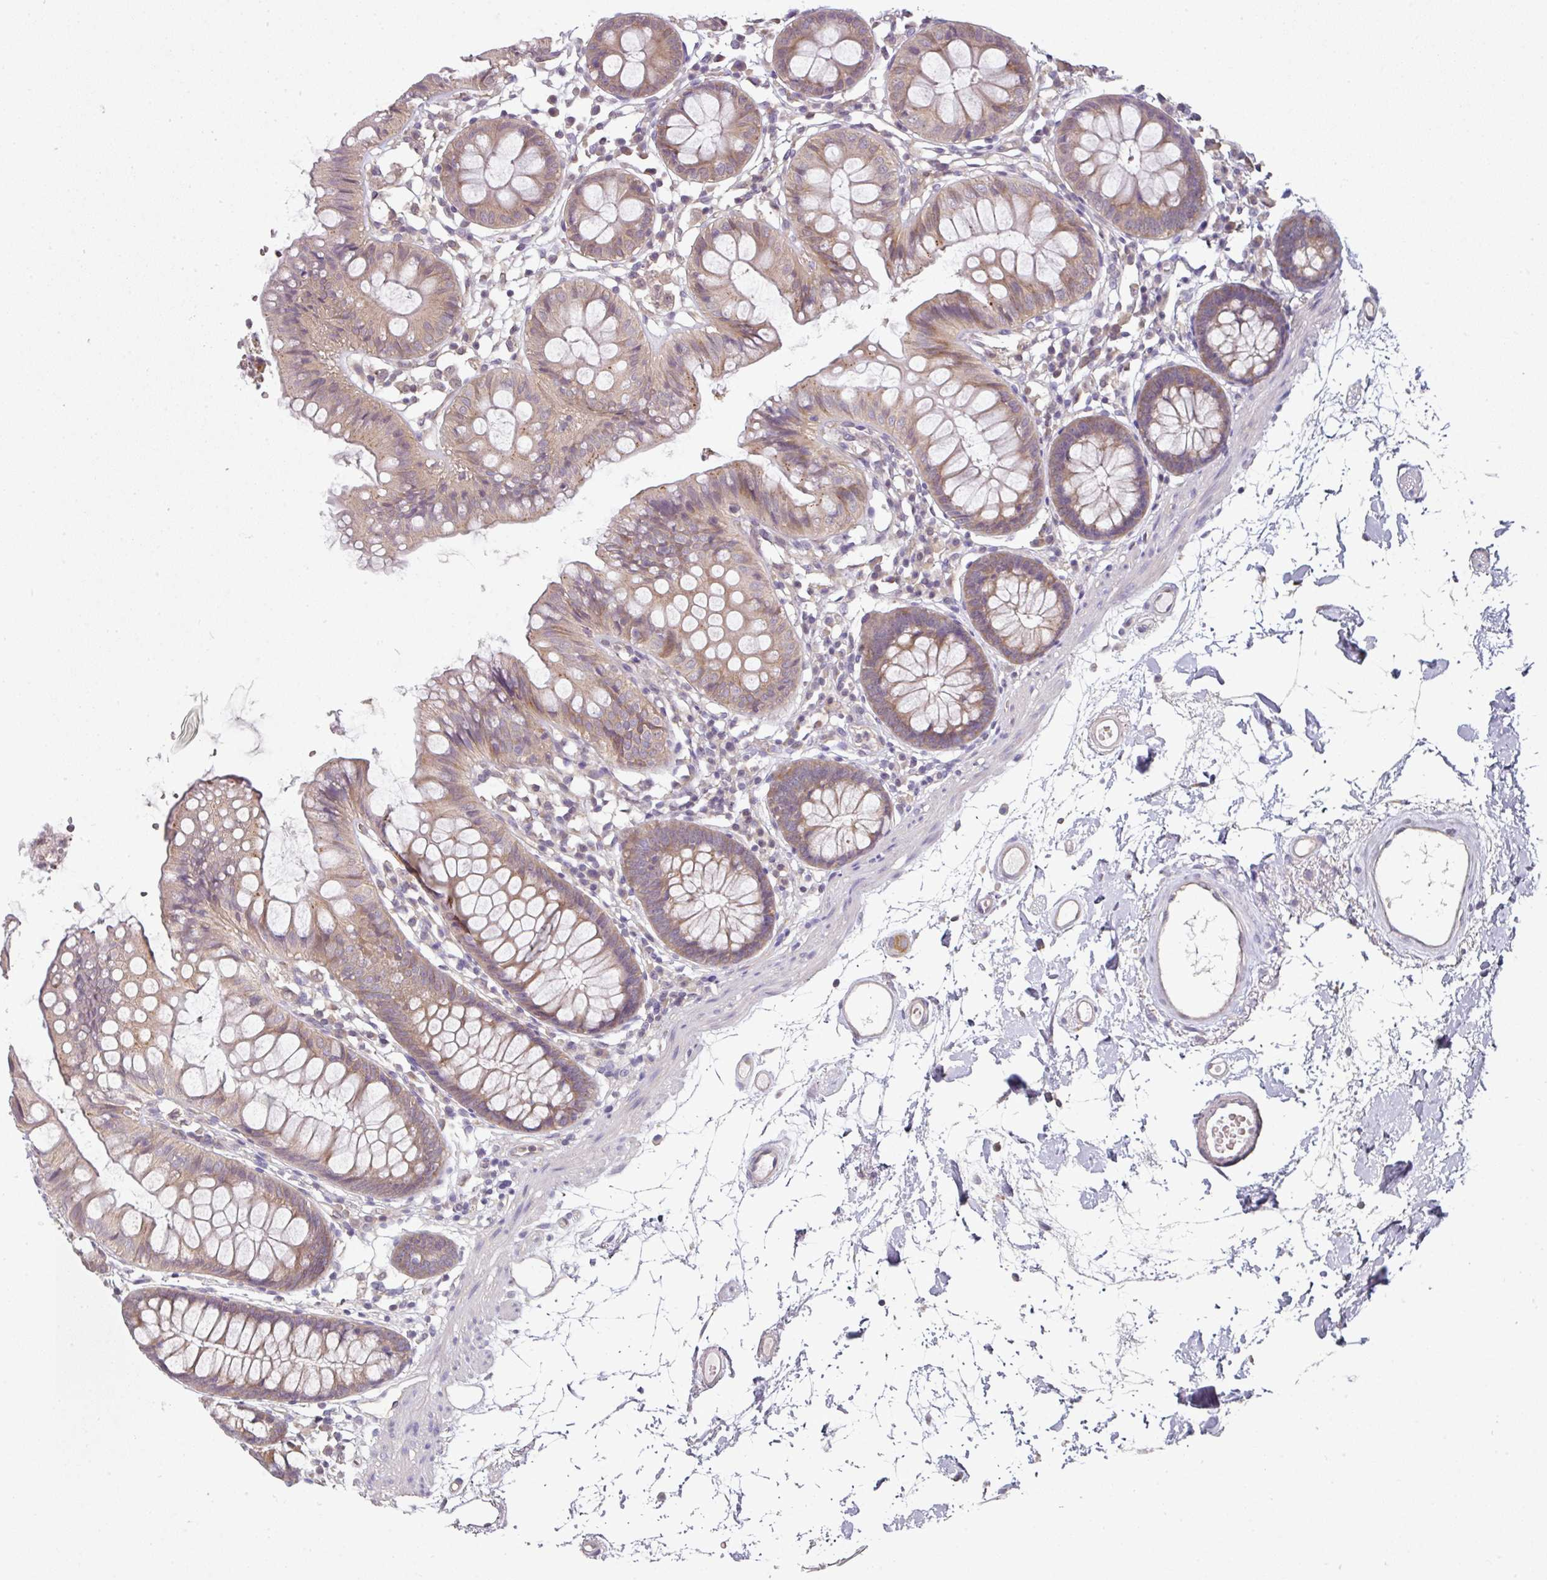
{"staining": {"intensity": "weak", "quantity": "25%-75%", "location": "cytoplasmic/membranous"}, "tissue": "colon", "cell_type": "Endothelial cells", "image_type": "normal", "snomed": [{"axis": "morphology", "description": "Normal tissue, NOS"}, {"axis": "topography", "description": "Colon"}], "caption": "High-power microscopy captured an immunohistochemistry (IHC) photomicrograph of normal colon, revealing weak cytoplasmic/membranous staining in about 25%-75% of endothelial cells.", "gene": "C19orf33", "patient": {"sex": "female", "age": 84}}